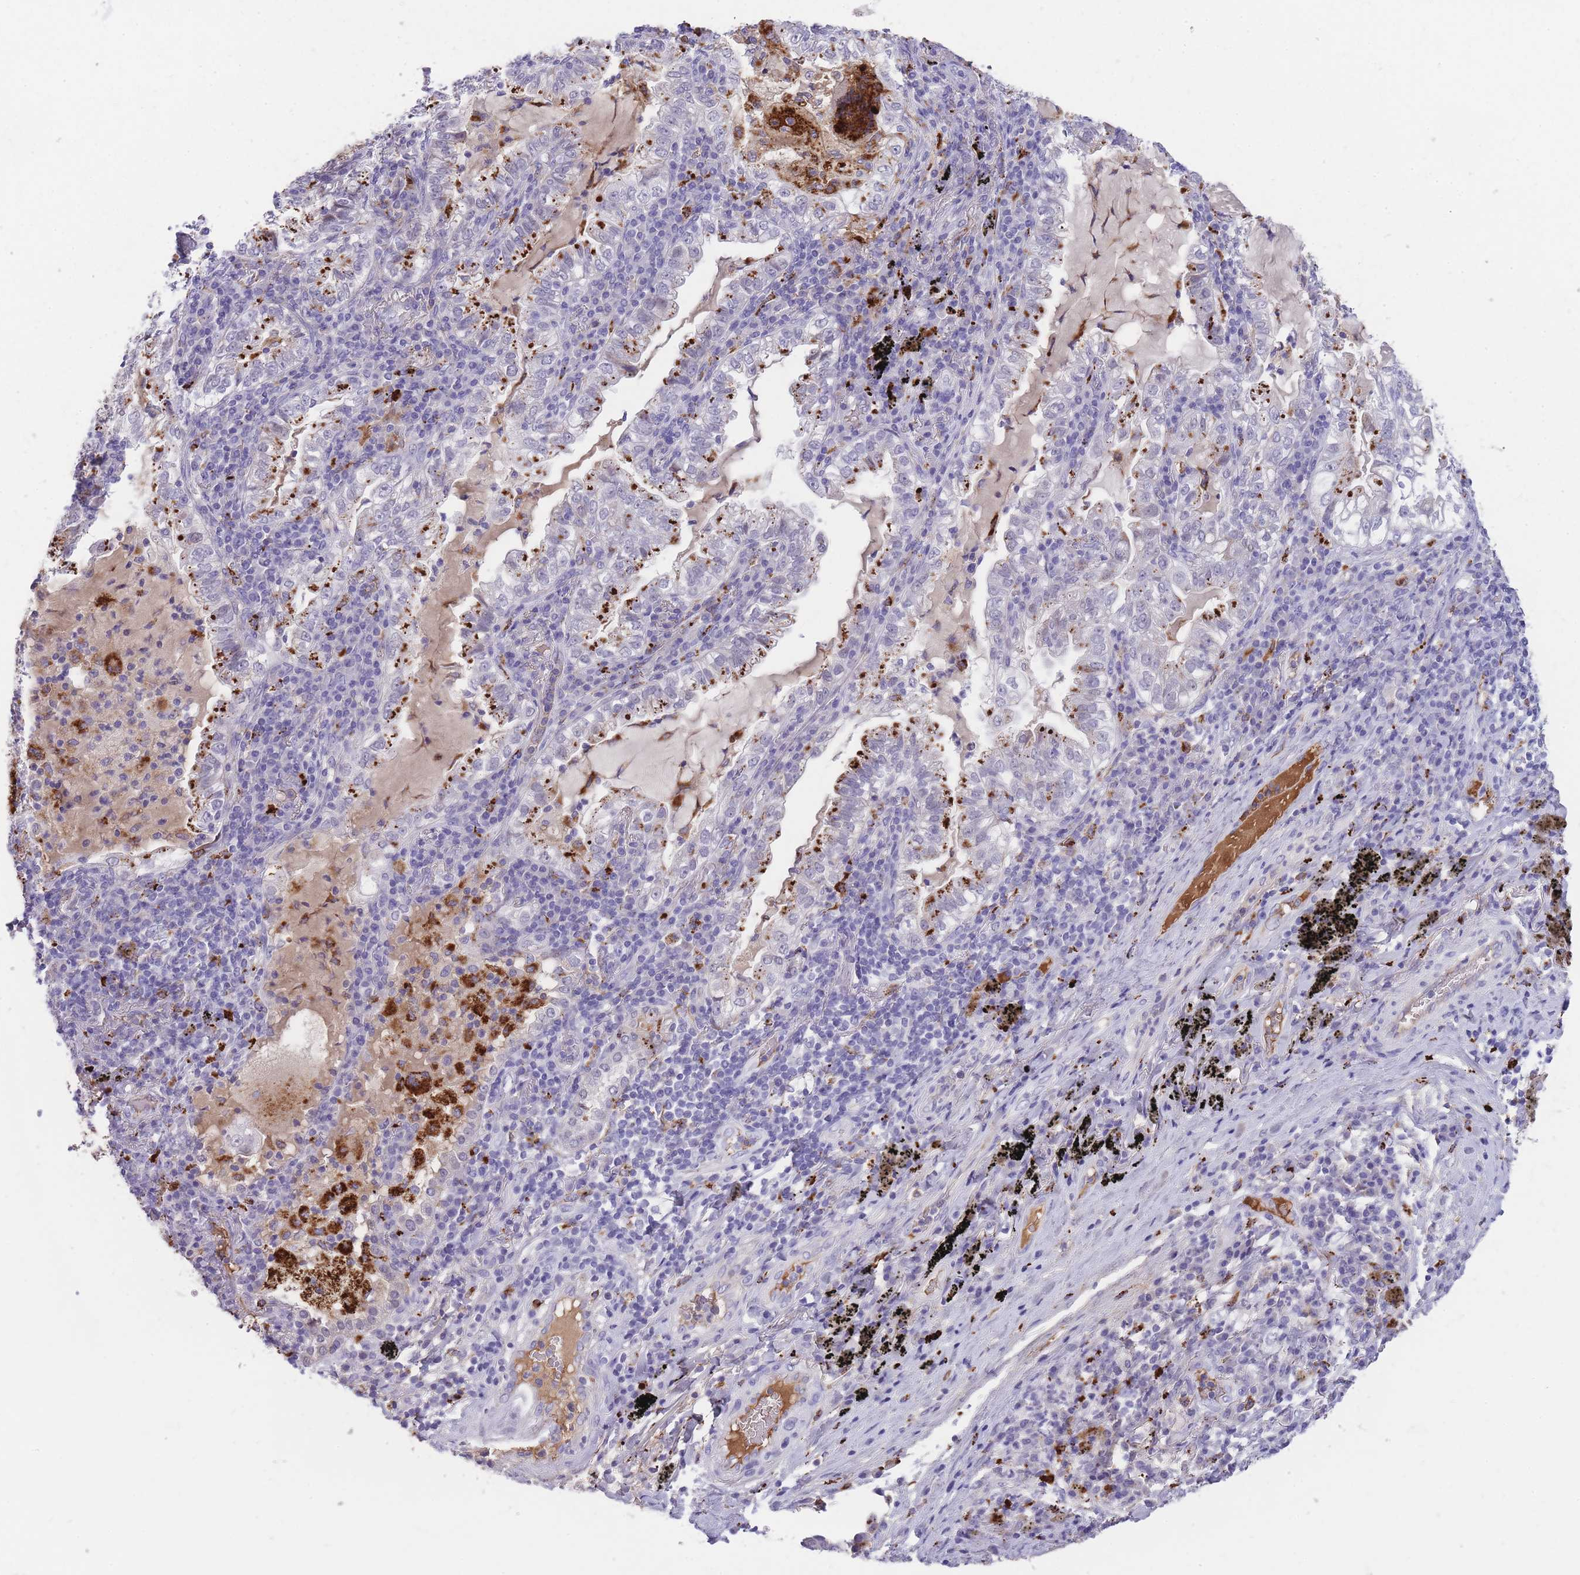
{"staining": {"intensity": "strong", "quantity": "25%-75%", "location": "cytoplasmic/membranous"}, "tissue": "lung cancer", "cell_type": "Tumor cells", "image_type": "cancer", "snomed": [{"axis": "morphology", "description": "Adenocarcinoma, NOS"}, {"axis": "topography", "description": "Lung"}], "caption": "Immunohistochemical staining of human lung cancer (adenocarcinoma) exhibits strong cytoplasmic/membranous protein positivity in approximately 25%-75% of tumor cells.", "gene": "GNAT1", "patient": {"sex": "female", "age": 73}}